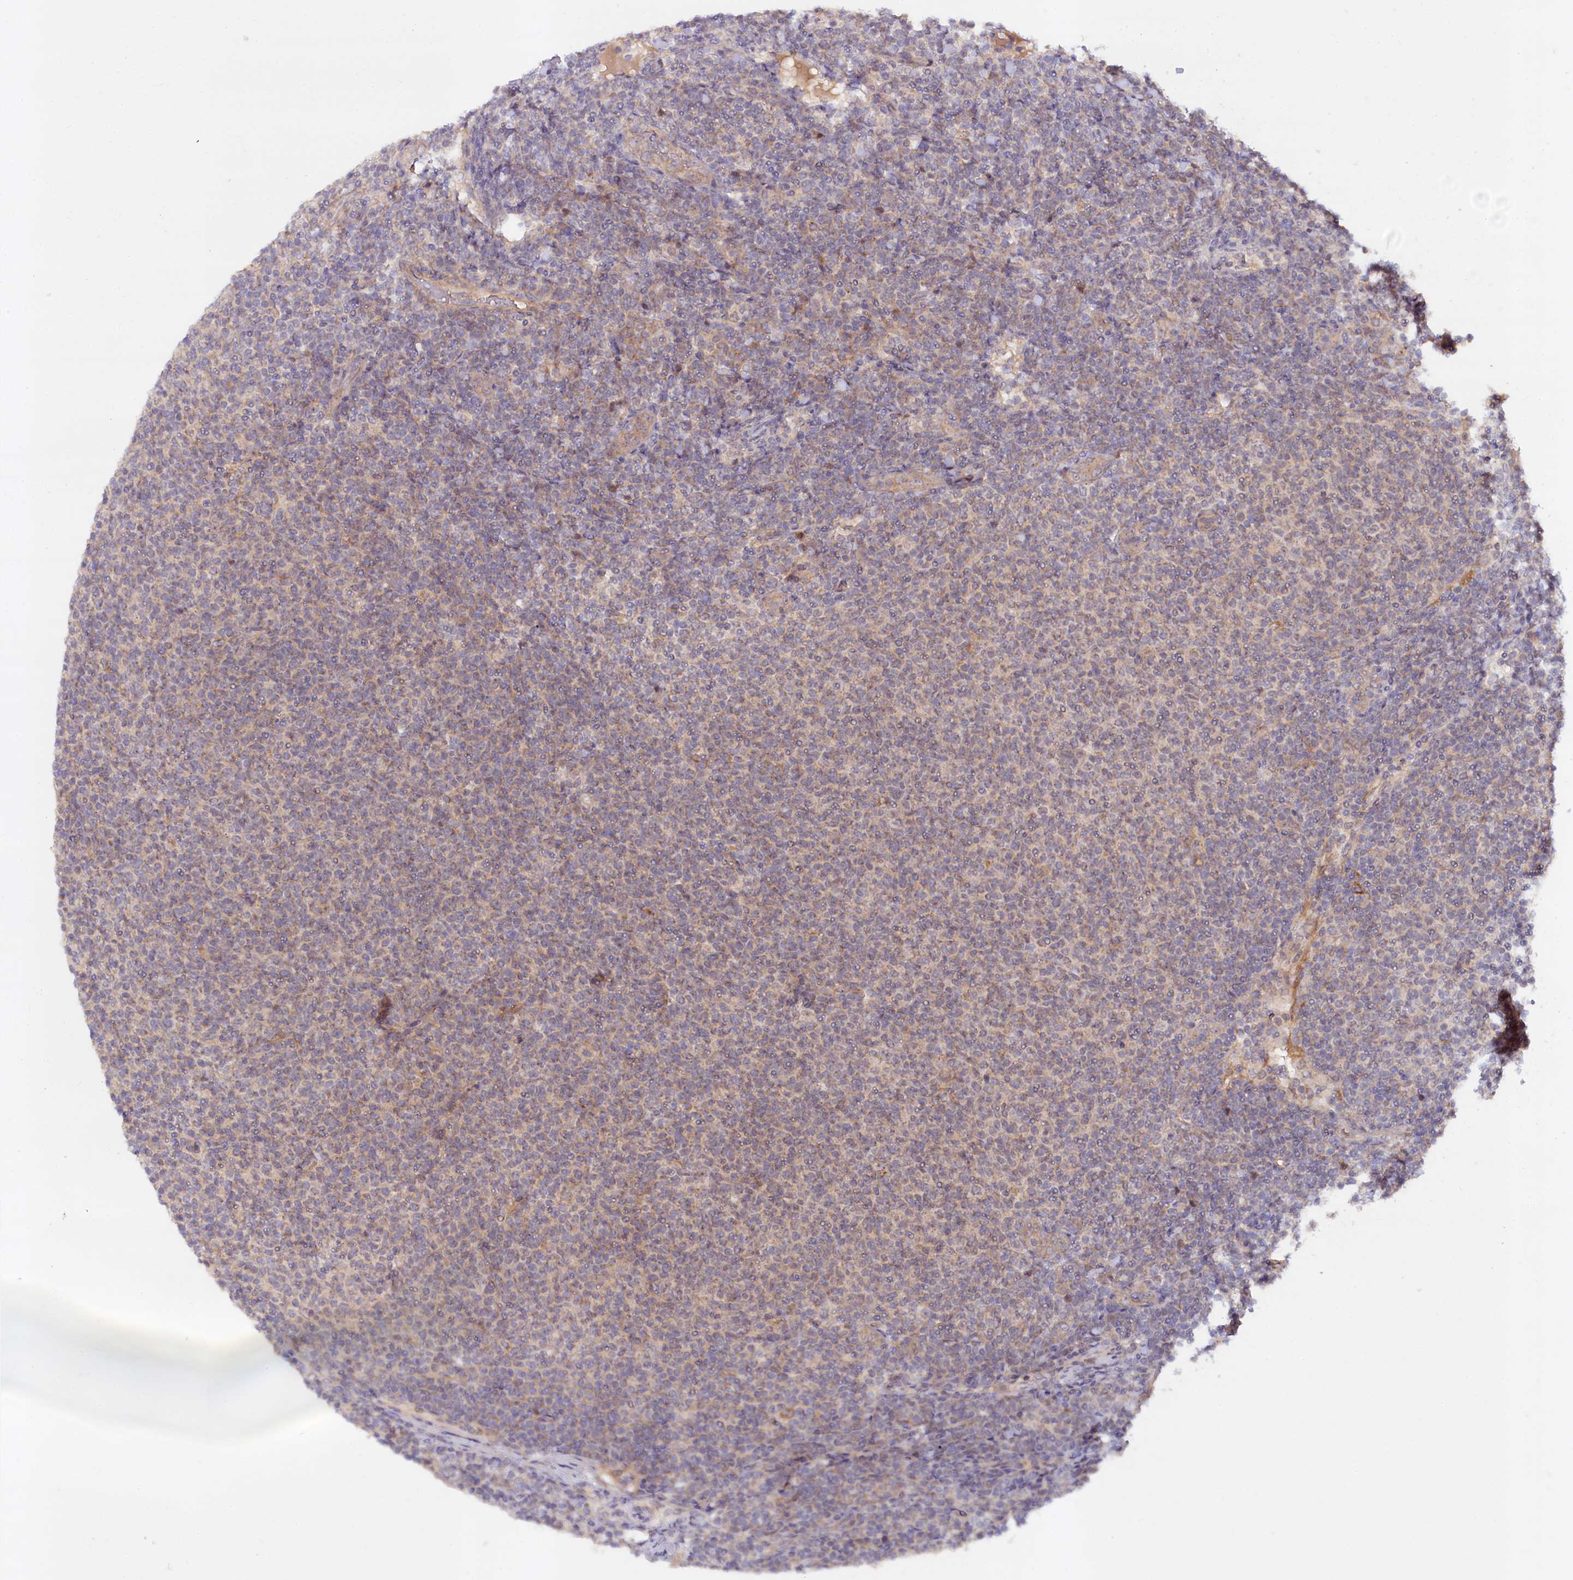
{"staining": {"intensity": "weak", "quantity": "<25%", "location": "cytoplasmic/membranous"}, "tissue": "lymphoma", "cell_type": "Tumor cells", "image_type": "cancer", "snomed": [{"axis": "morphology", "description": "Malignant lymphoma, non-Hodgkin's type, Low grade"}, {"axis": "topography", "description": "Lymph node"}], "caption": "An IHC photomicrograph of lymphoma is shown. There is no staining in tumor cells of lymphoma.", "gene": "NEDD1", "patient": {"sex": "male", "age": 66}}